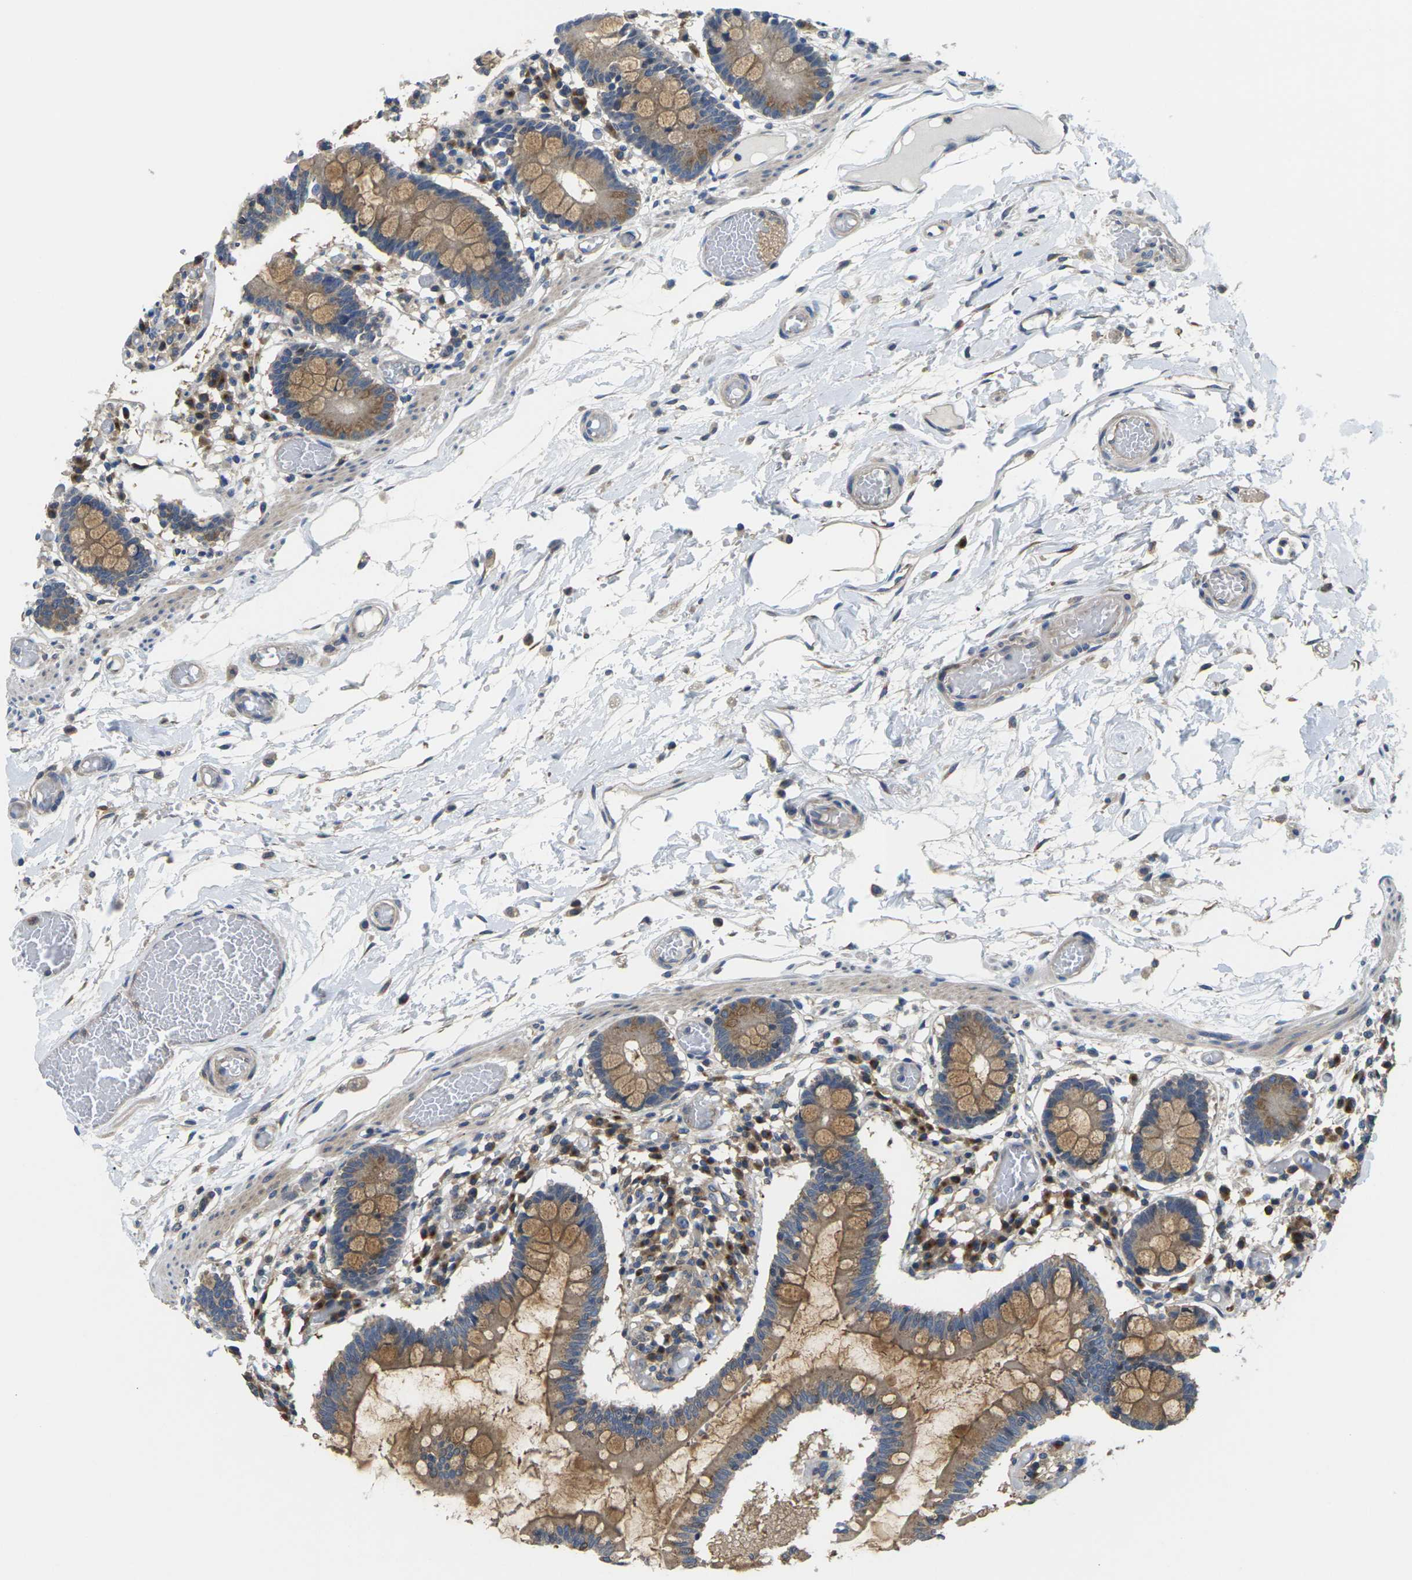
{"staining": {"intensity": "moderate", "quantity": ">75%", "location": "cytoplasmic/membranous"}, "tissue": "small intestine", "cell_type": "Glandular cells", "image_type": "normal", "snomed": [{"axis": "morphology", "description": "Normal tissue, NOS"}, {"axis": "topography", "description": "Small intestine"}], "caption": "A photomicrograph of small intestine stained for a protein exhibits moderate cytoplasmic/membranous brown staining in glandular cells. (IHC, brightfield microscopy, high magnification).", "gene": "TMCC2", "patient": {"sex": "female", "age": 61}}